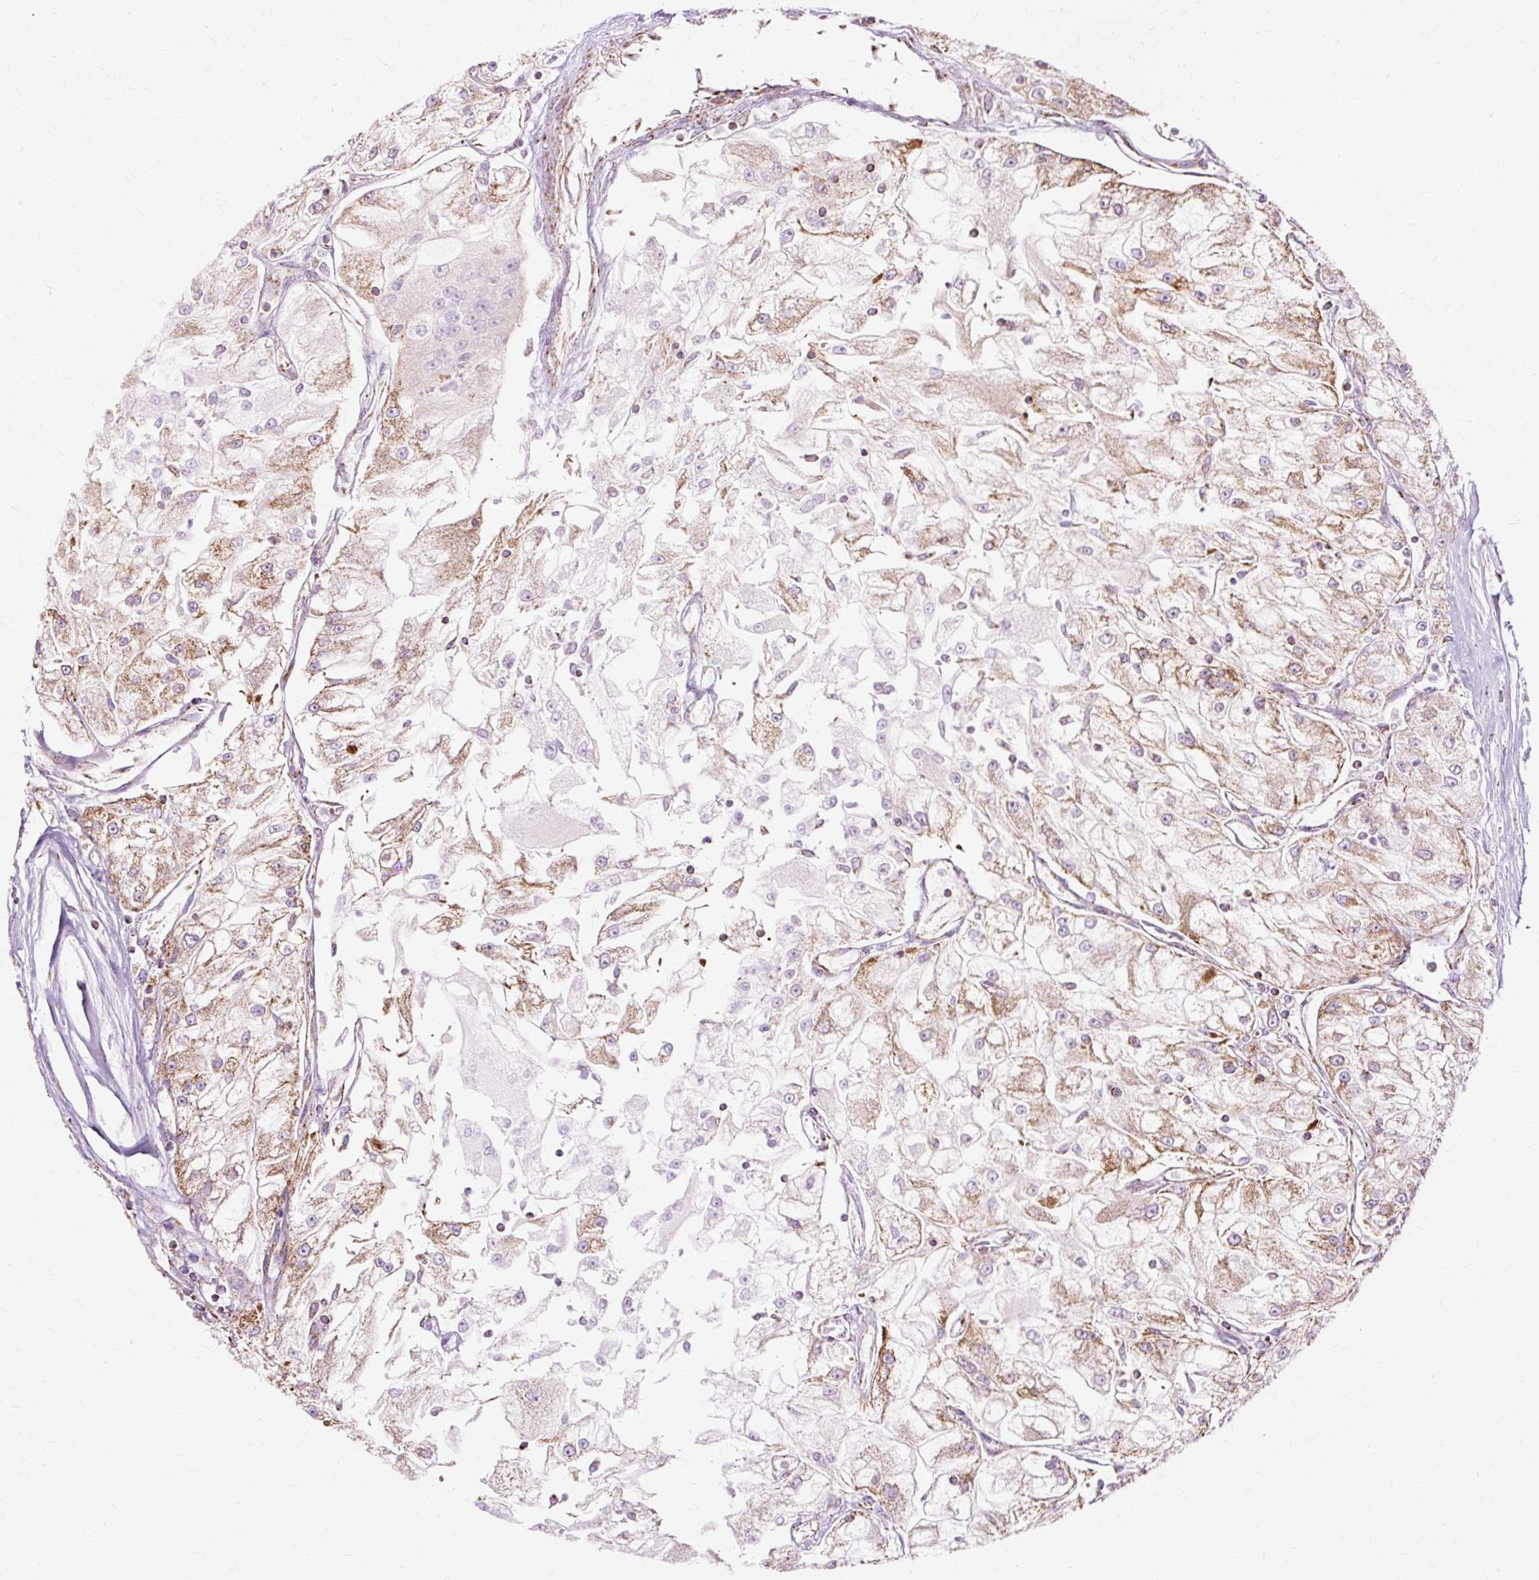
{"staining": {"intensity": "moderate", "quantity": "25%-75%", "location": "cytoplasmic/membranous"}, "tissue": "renal cancer", "cell_type": "Tumor cells", "image_type": "cancer", "snomed": [{"axis": "morphology", "description": "Adenocarcinoma, NOS"}, {"axis": "topography", "description": "Kidney"}], "caption": "Human renal cancer stained with a protein marker exhibits moderate staining in tumor cells.", "gene": "DLAT", "patient": {"sex": "female", "age": 72}}